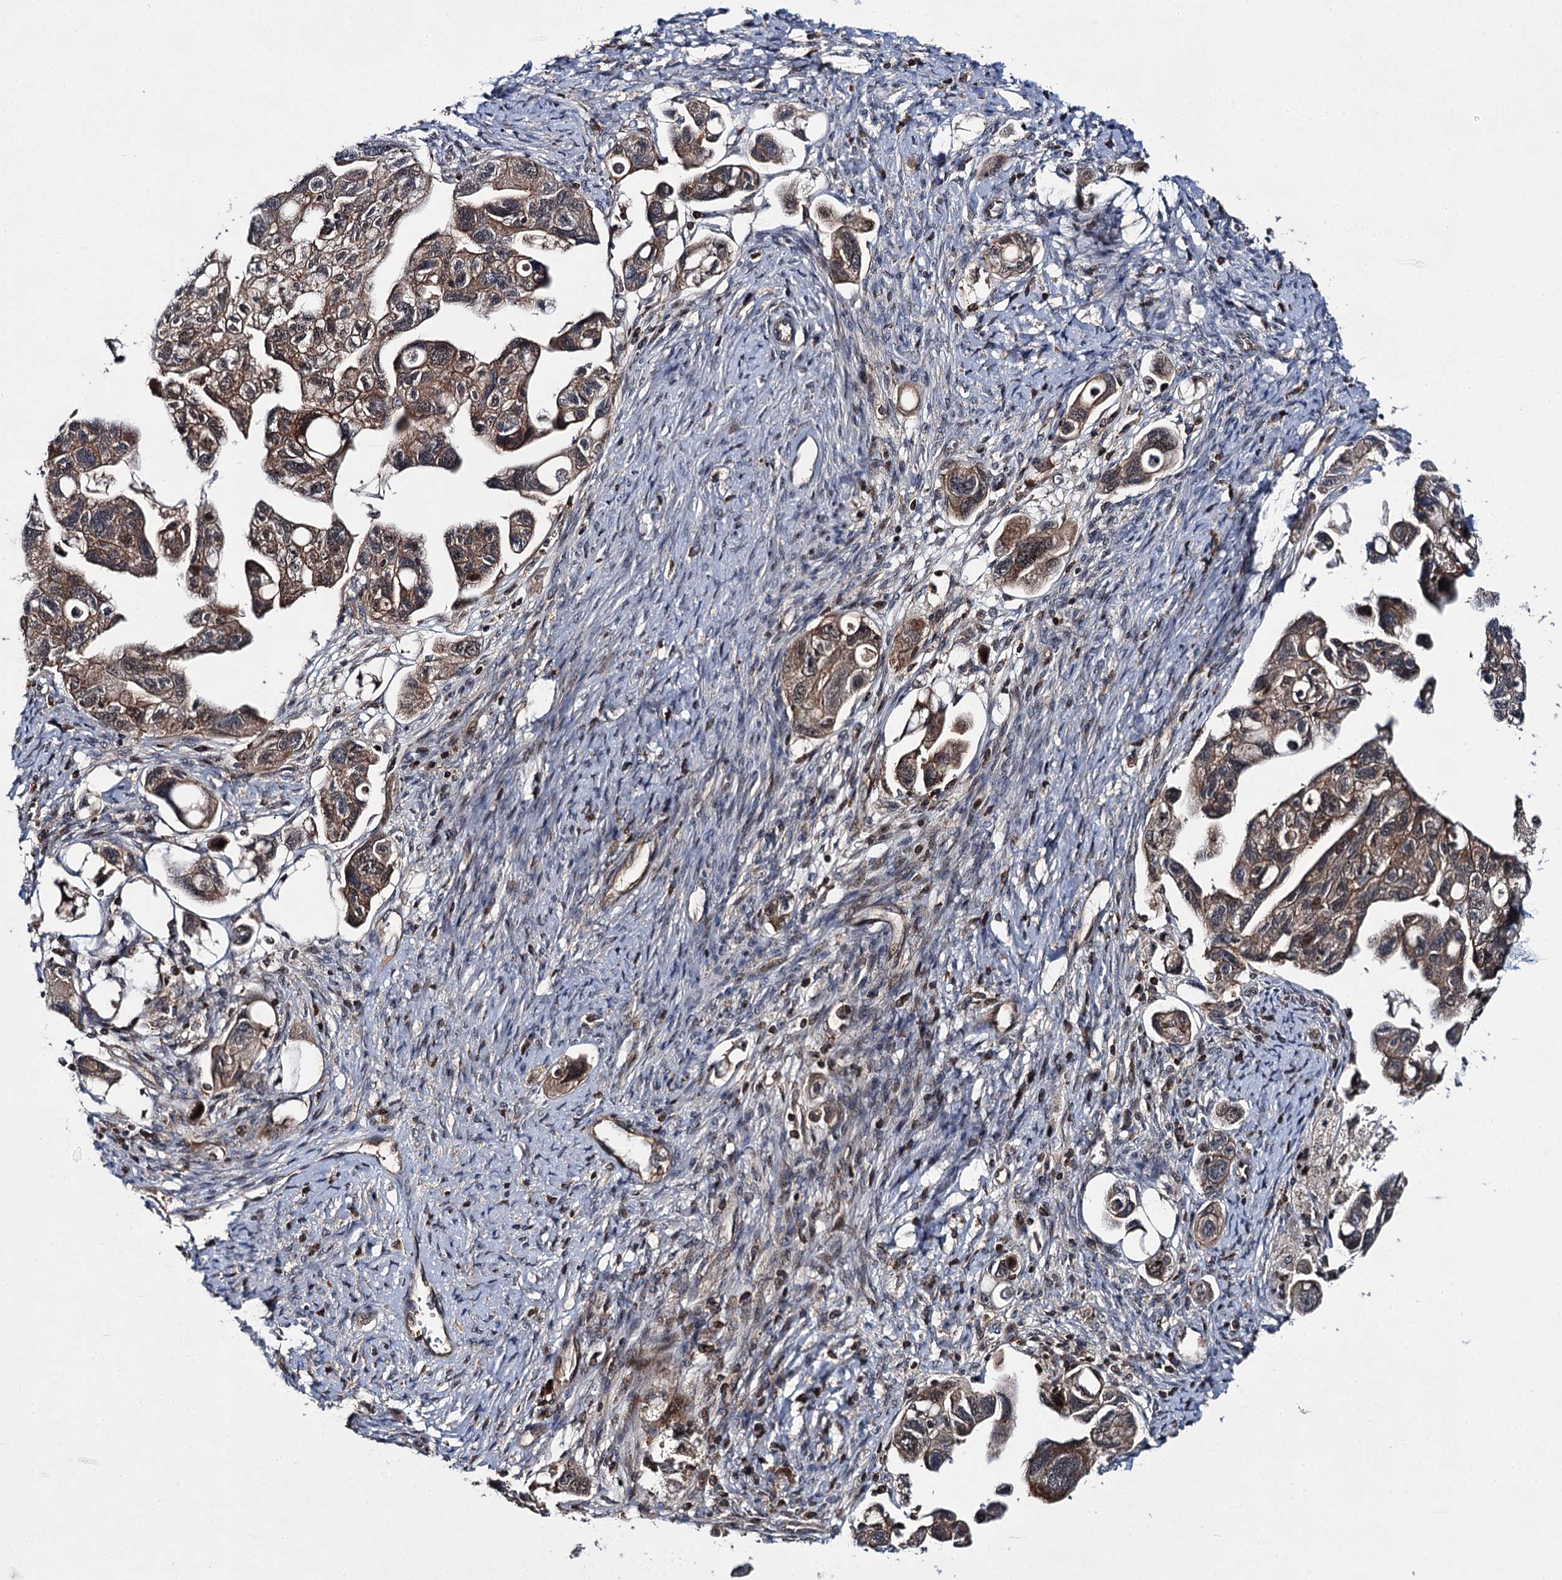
{"staining": {"intensity": "moderate", "quantity": ">75%", "location": "cytoplasmic/membranous,nuclear"}, "tissue": "ovarian cancer", "cell_type": "Tumor cells", "image_type": "cancer", "snomed": [{"axis": "morphology", "description": "Carcinoma, NOS"}, {"axis": "morphology", "description": "Cystadenocarcinoma, serous, NOS"}, {"axis": "topography", "description": "Ovary"}], "caption": "Immunohistochemical staining of human ovarian cancer demonstrates medium levels of moderate cytoplasmic/membranous and nuclear expression in about >75% of tumor cells.", "gene": "ABLIM1", "patient": {"sex": "female", "age": 69}}